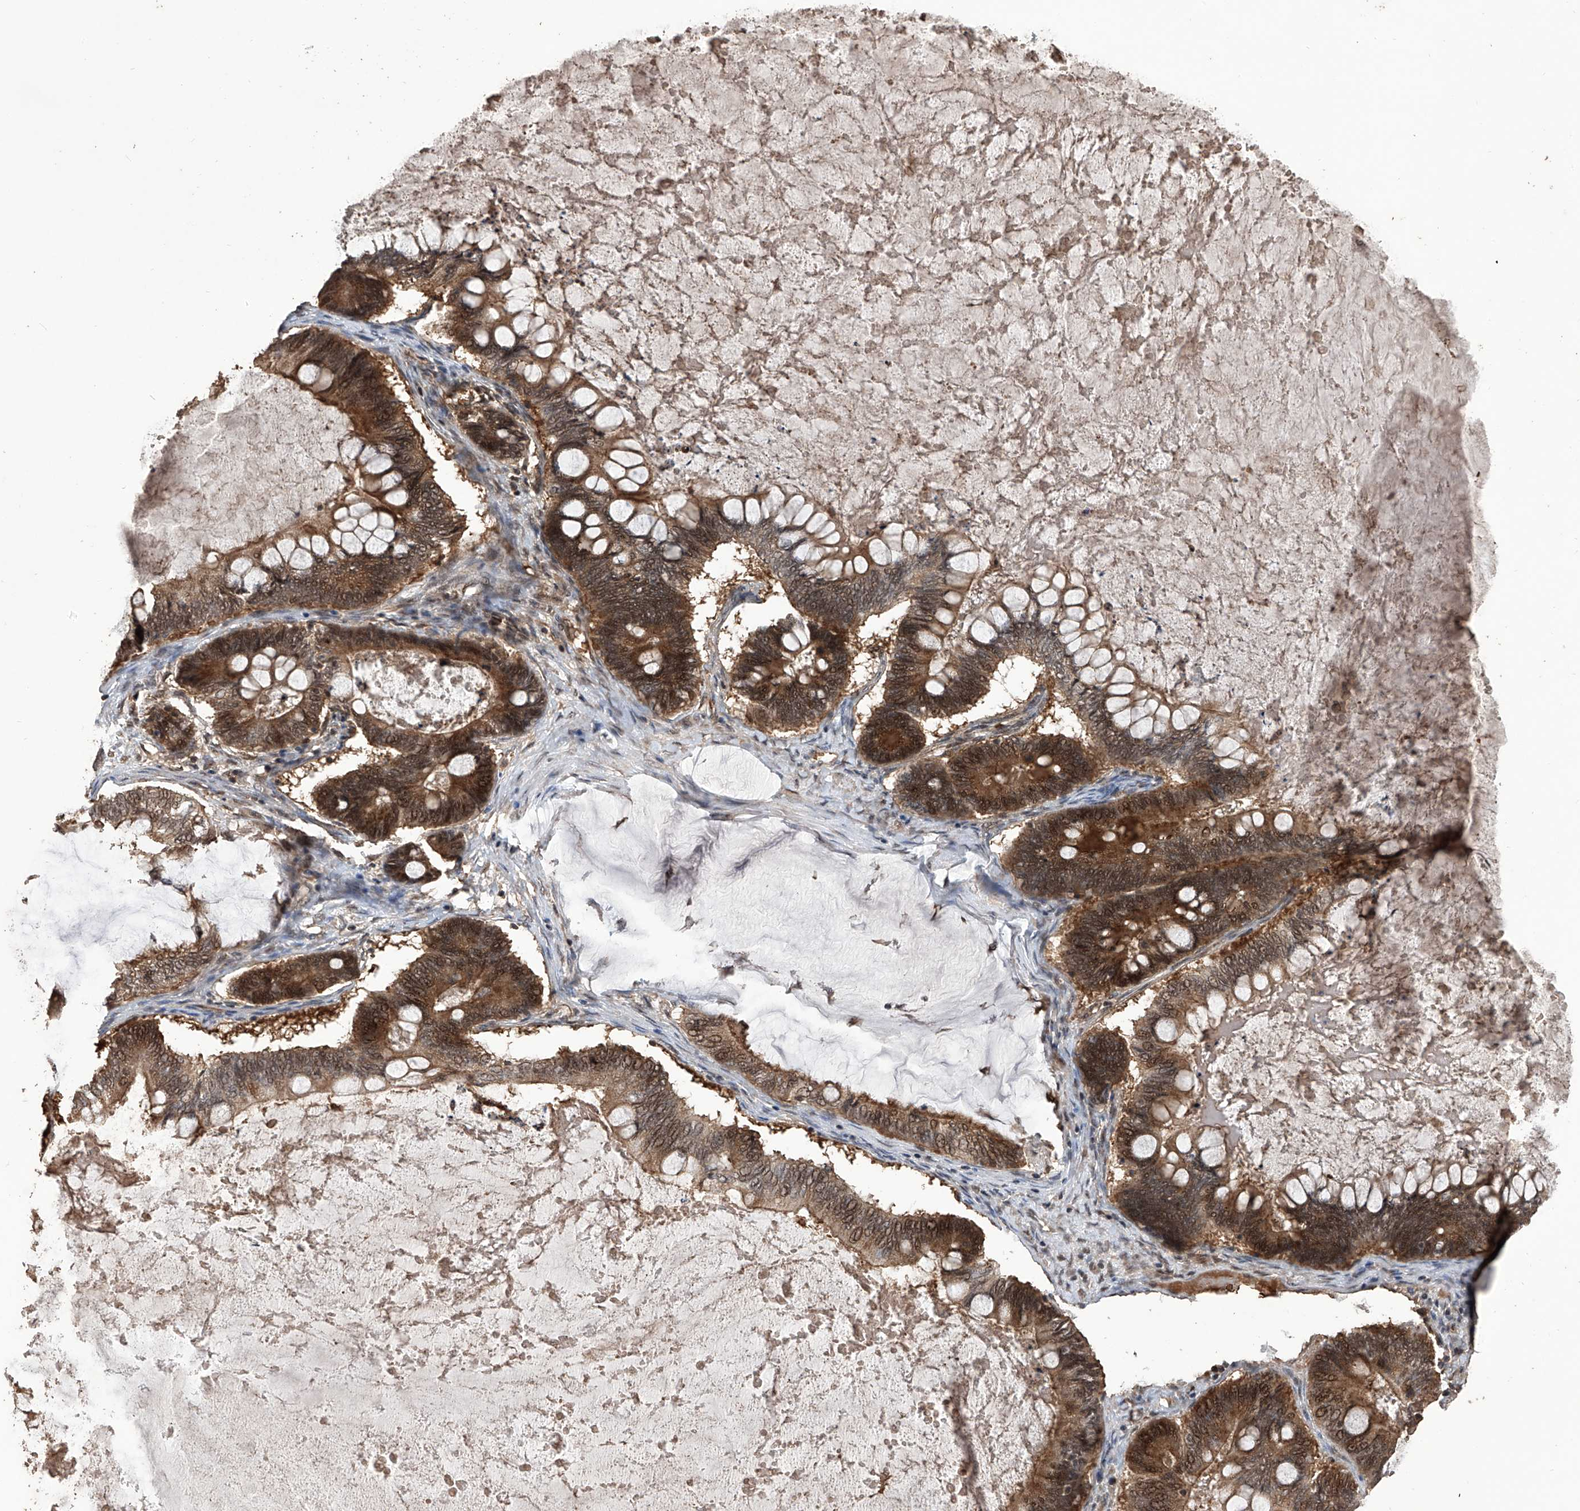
{"staining": {"intensity": "moderate", "quantity": ">75%", "location": "cytoplasmic/membranous,nuclear"}, "tissue": "ovarian cancer", "cell_type": "Tumor cells", "image_type": "cancer", "snomed": [{"axis": "morphology", "description": "Cystadenocarcinoma, mucinous, NOS"}, {"axis": "topography", "description": "Ovary"}], "caption": "Mucinous cystadenocarcinoma (ovarian) stained with DAB (3,3'-diaminobenzidine) immunohistochemistry (IHC) displays medium levels of moderate cytoplasmic/membranous and nuclear expression in about >75% of tumor cells.", "gene": "LYSMD4", "patient": {"sex": "female", "age": 61}}